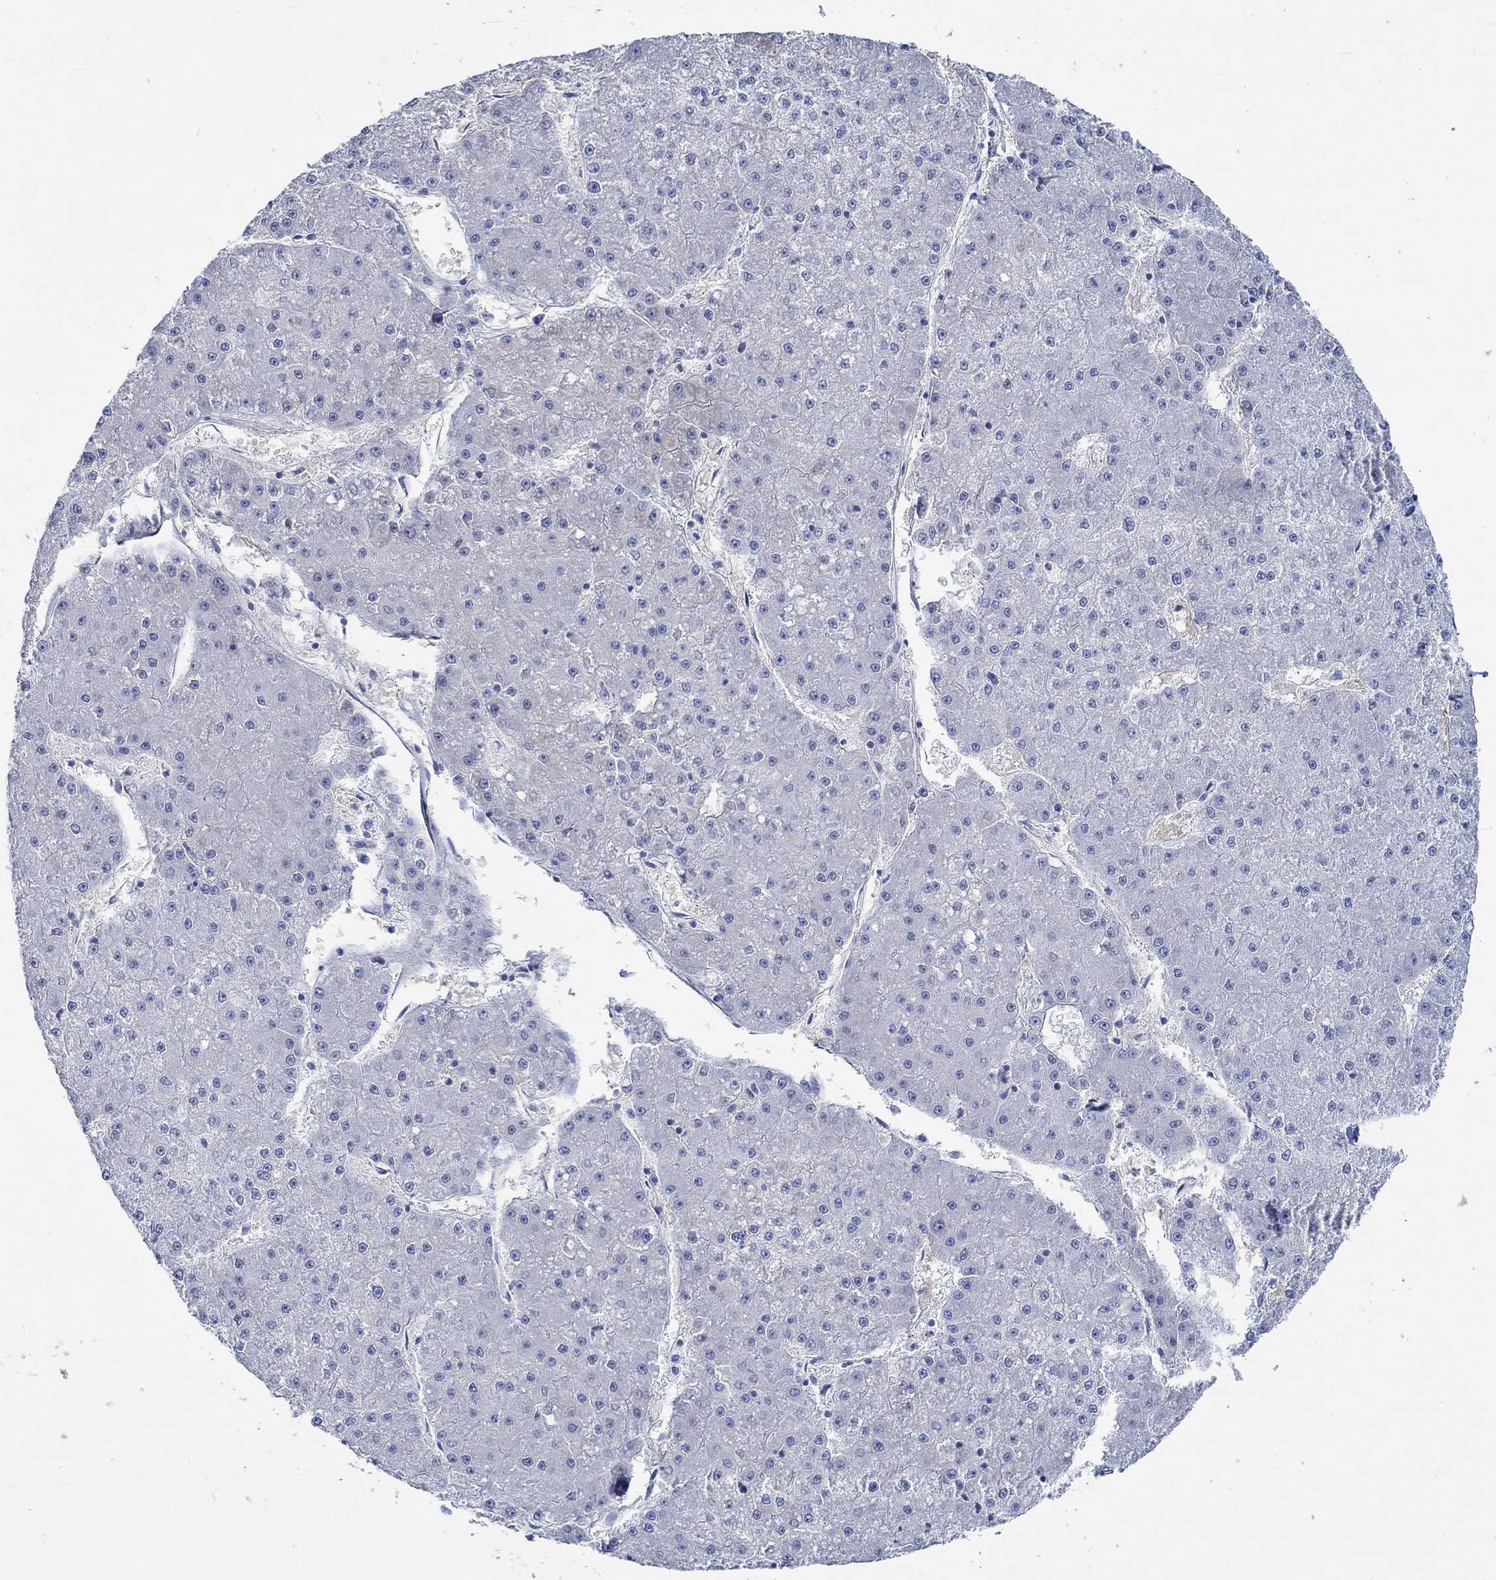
{"staining": {"intensity": "negative", "quantity": "none", "location": "none"}, "tissue": "liver cancer", "cell_type": "Tumor cells", "image_type": "cancer", "snomed": [{"axis": "morphology", "description": "Carcinoma, Hepatocellular, NOS"}, {"axis": "topography", "description": "Liver"}], "caption": "Tumor cells are negative for brown protein staining in hepatocellular carcinoma (liver).", "gene": "KCNA1", "patient": {"sex": "male", "age": 73}}